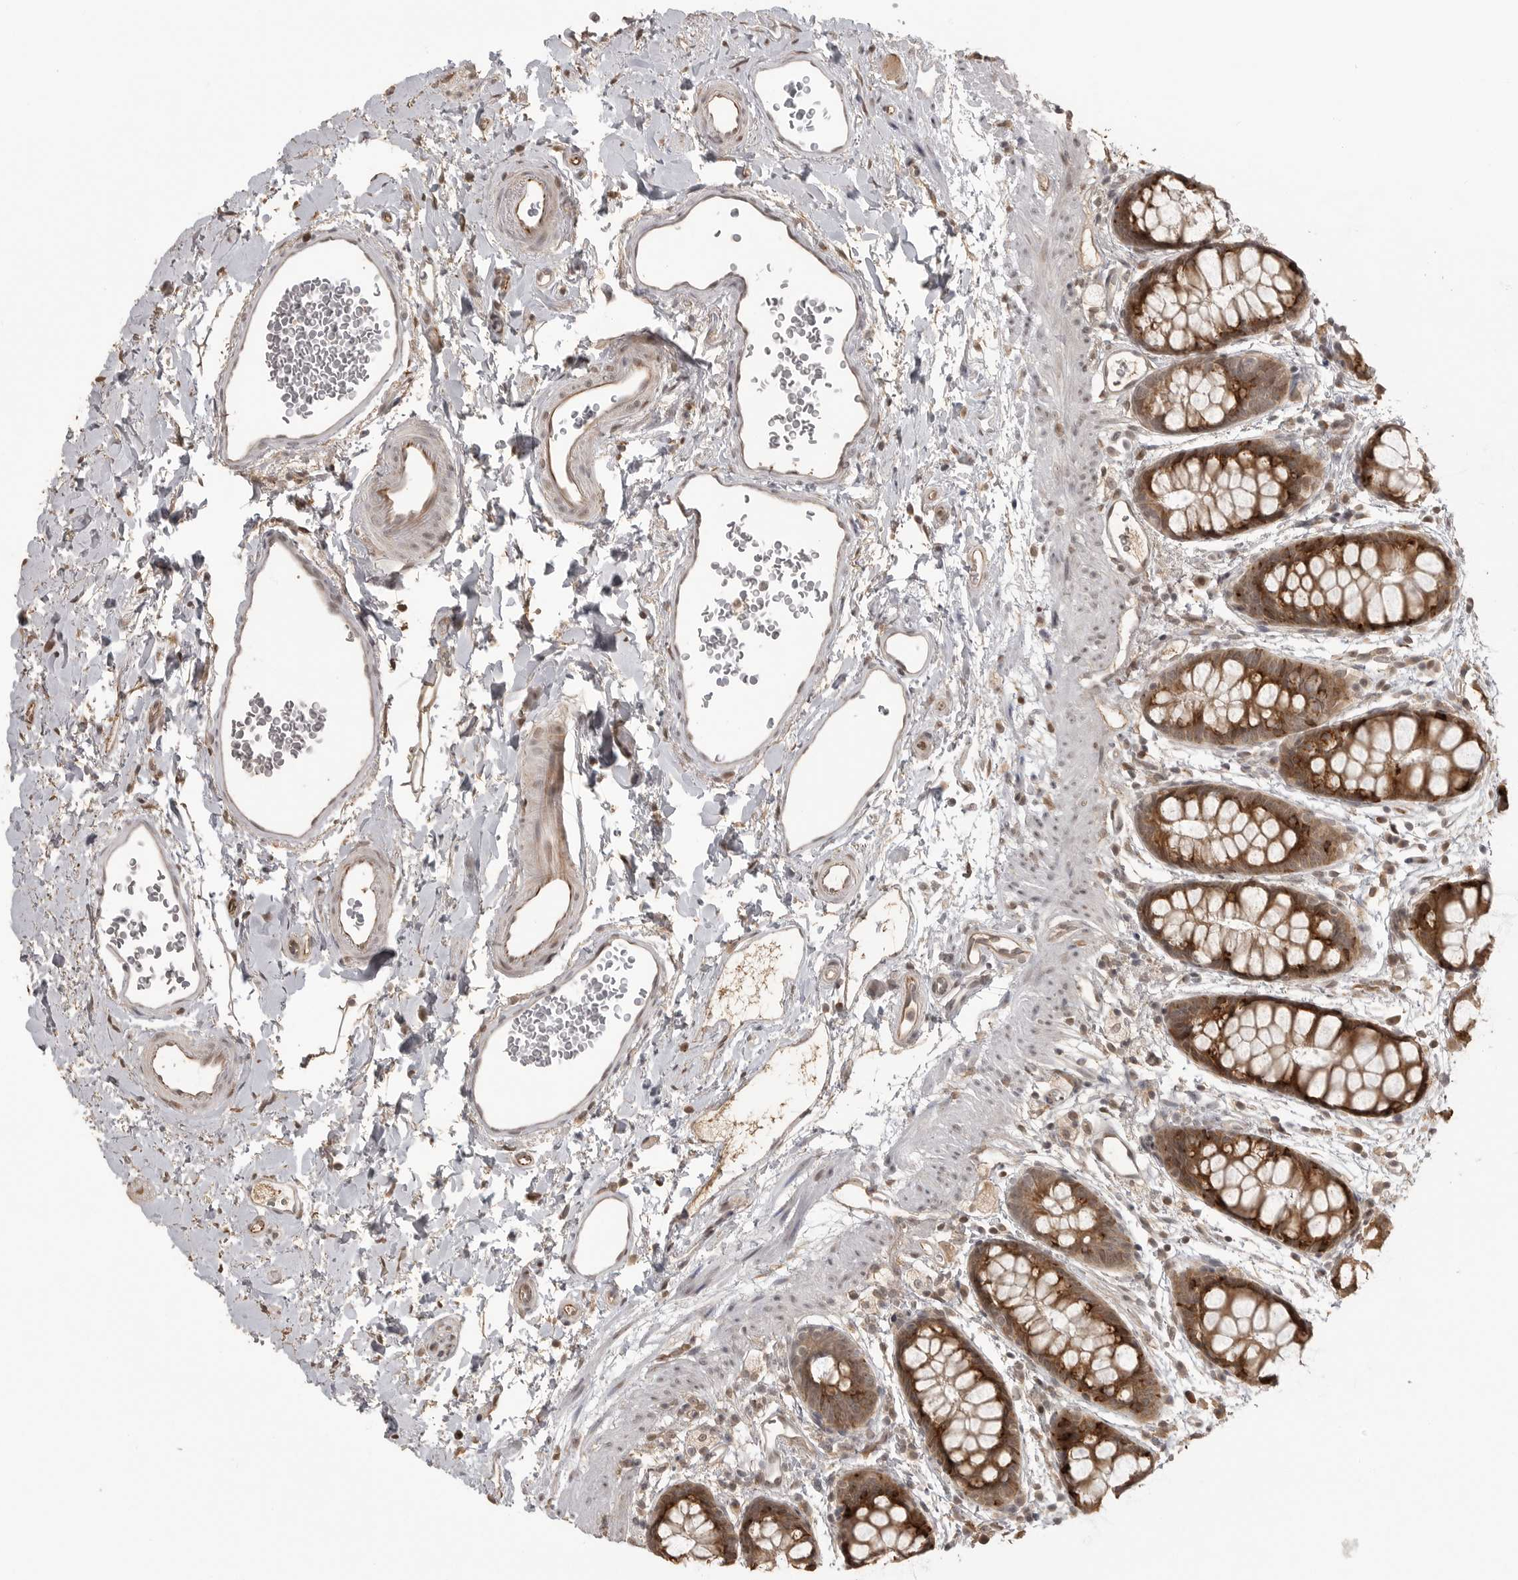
{"staining": {"intensity": "strong", "quantity": "25%-75%", "location": "cytoplasmic/membranous"}, "tissue": "rectum", "cell_type": "Glandular cells", "image_type": "normal", "snomed": [{"axis": "morphology", "description": "Normal tissue, NOS"}, {"axis": "topography", "description": "Rectum"}], "caption": "Rectum stained with DAB (3,3'-diaminobenzidine) immunohistochemistry (IHC) shows high levels of strong cytoplasmic/membranous staining in approximately 25%-75% of glandular cells.", "gene": "SMG8", "patient": {"sex": "female", "age": 65}}